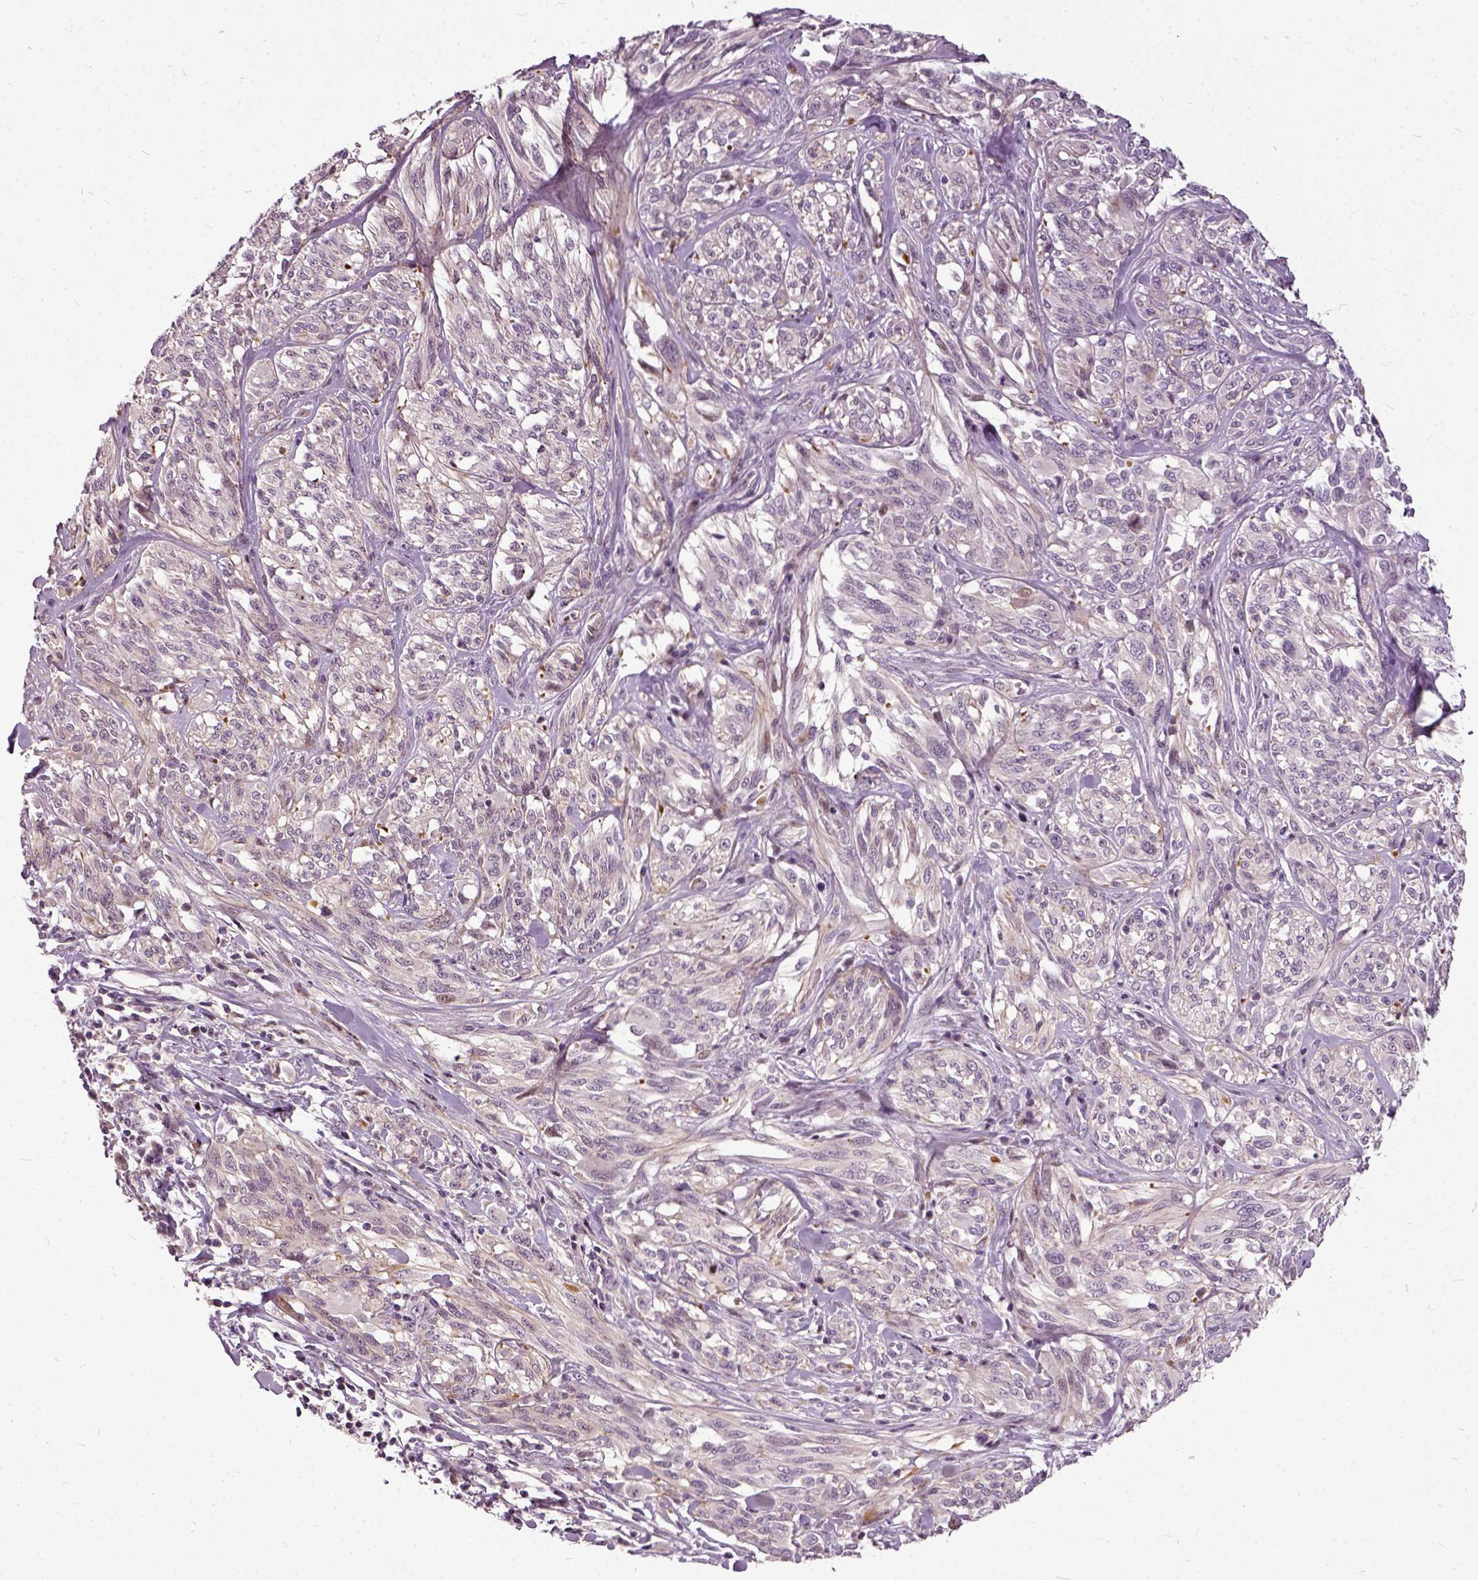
{"staining": {"intensity": "negative", "quantity": "none", "location": "none"}, "tissue": "melanoma", "cell_type": "Tumor cells", "image_type": "cancer", "snomed": [{"axis": "morphology", "description": "Malignant melanoma, NOS"}, {"axis": "topography", "description": "Skin"}], "caption": "This is an immunohistochemistry (IHC) histopathology image of melanoma. There is no positivity in tumor cells.", "gene": "ILRUN", "patient": {"sex": "female", "age": 91}}